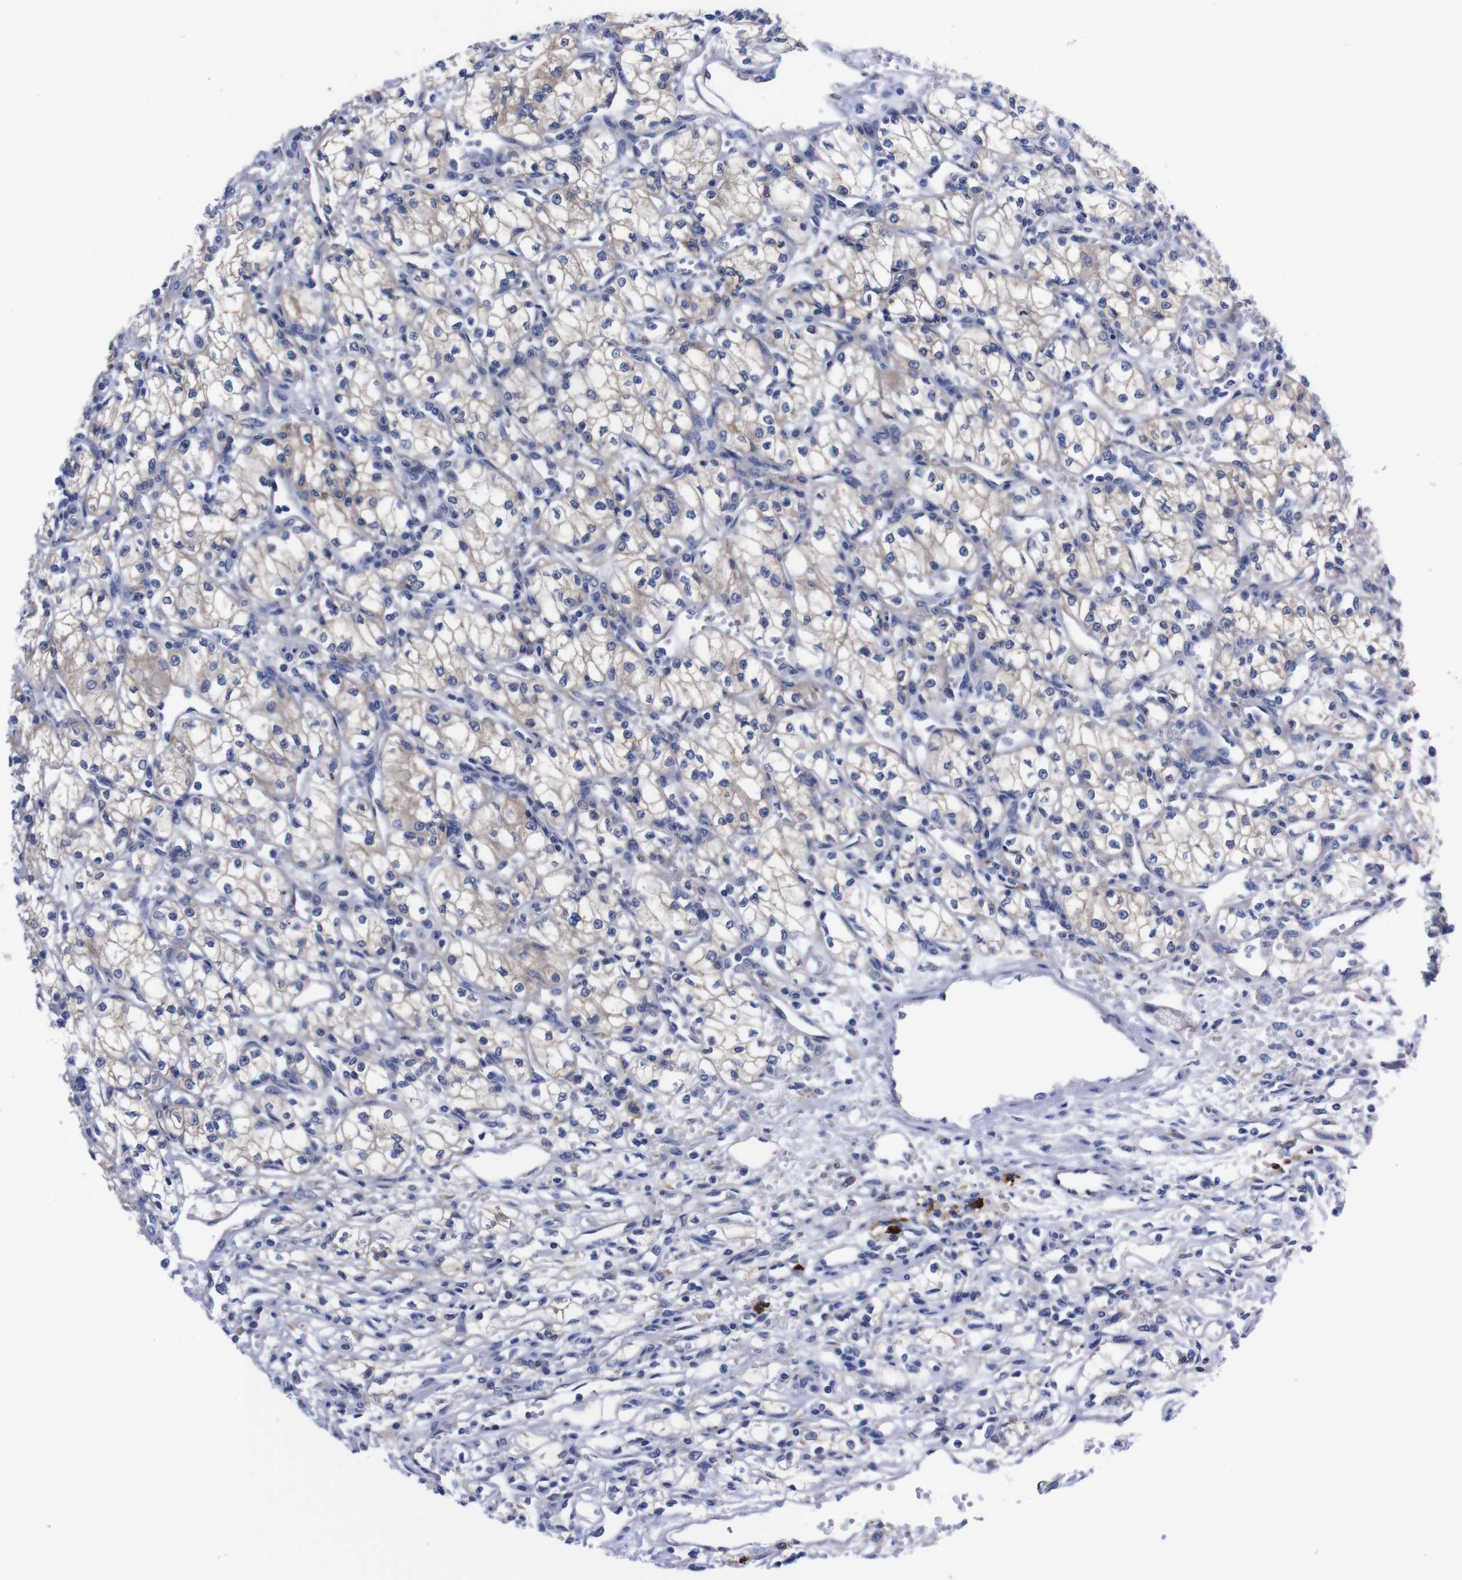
{"staining": {"intensity": "weak", "quantity": "<25%", "location": "cytoplasmic/membranous"}, "tissue": "renal cancer", "cell_type": "Tumor cells", "image_type": "cancer", "snomed": [{"axis": "morphology", "description": "Normal tissue, NOS"}, {"axis": "morphology", "description": "Adenocarcinoma, NOS"}, {"axis": "topography", "description": "Kidney"}], "caption": "Renal cancer (adenocarcinoma) stained for a protein using immunohistochemistry (IHC) displays no positivity tumor cells.", "gene": "NEBL", "patient": {"sex": "male", "age": 59}}